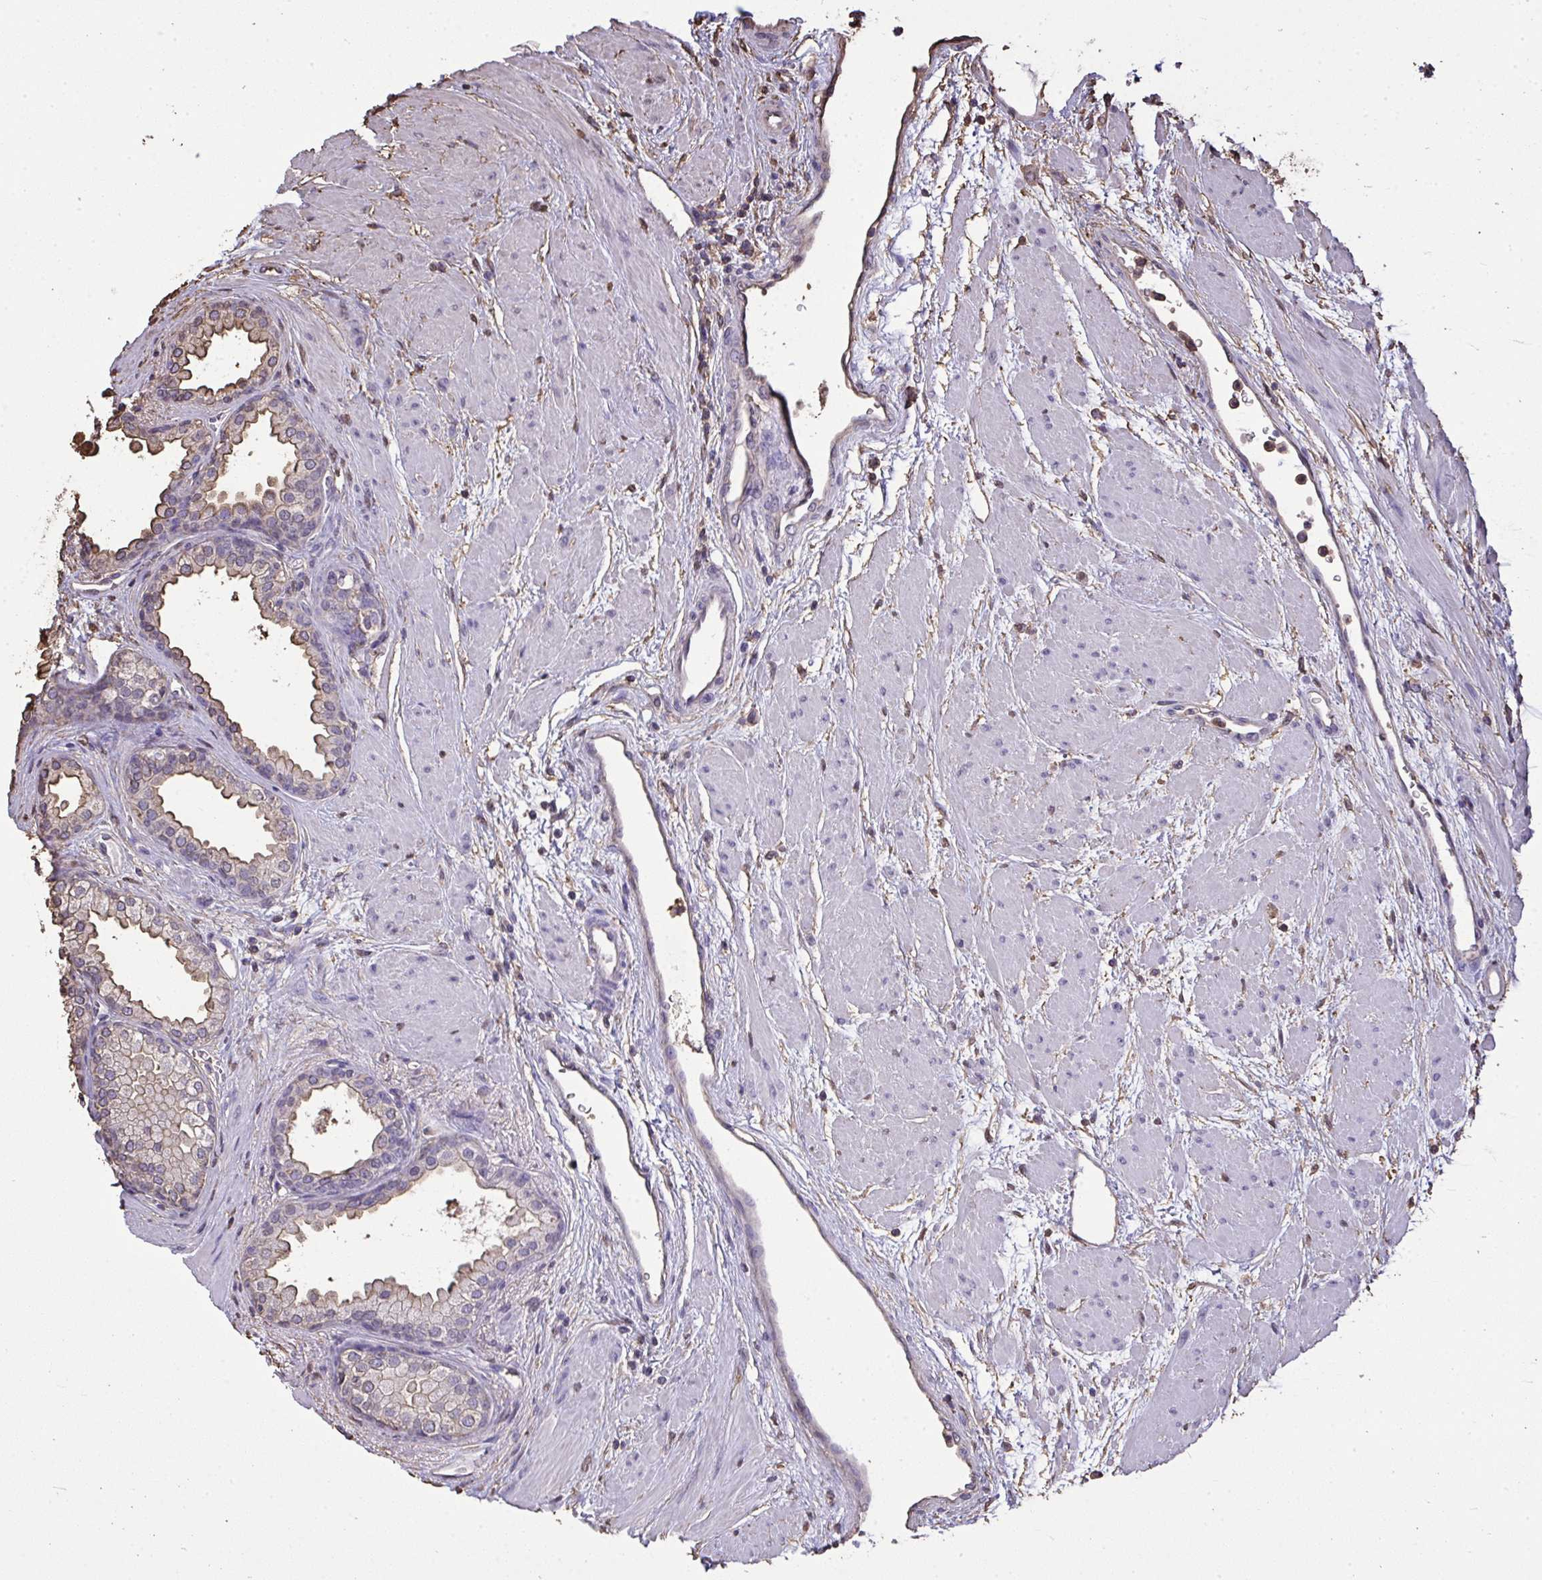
{"staining": {"intensity": "moderate", "quantity": "25%-75%", "location": "cytoplasmic/membranous"}, "tissue": "prostate cancer", "cell_type": "Tumor cells", "image_type": "cancer", "snomed": [{"axis": "morphology", "description": "Adenocarcinoma, High grade"}, {"axis": "topography", "description": "Prostate"}], "caption": "Immunohistochemistry image of neoplastic tissue: human prostate cancer stained using IHC reveals medium levels of moderate protein expression localized specifically in the cytoplasmic/membranous of tumor cells, appearing as a cytoplasmic/membranous brown color.", "gene": "ANXA5", "patient": {"sex": "male", "age": 56}}